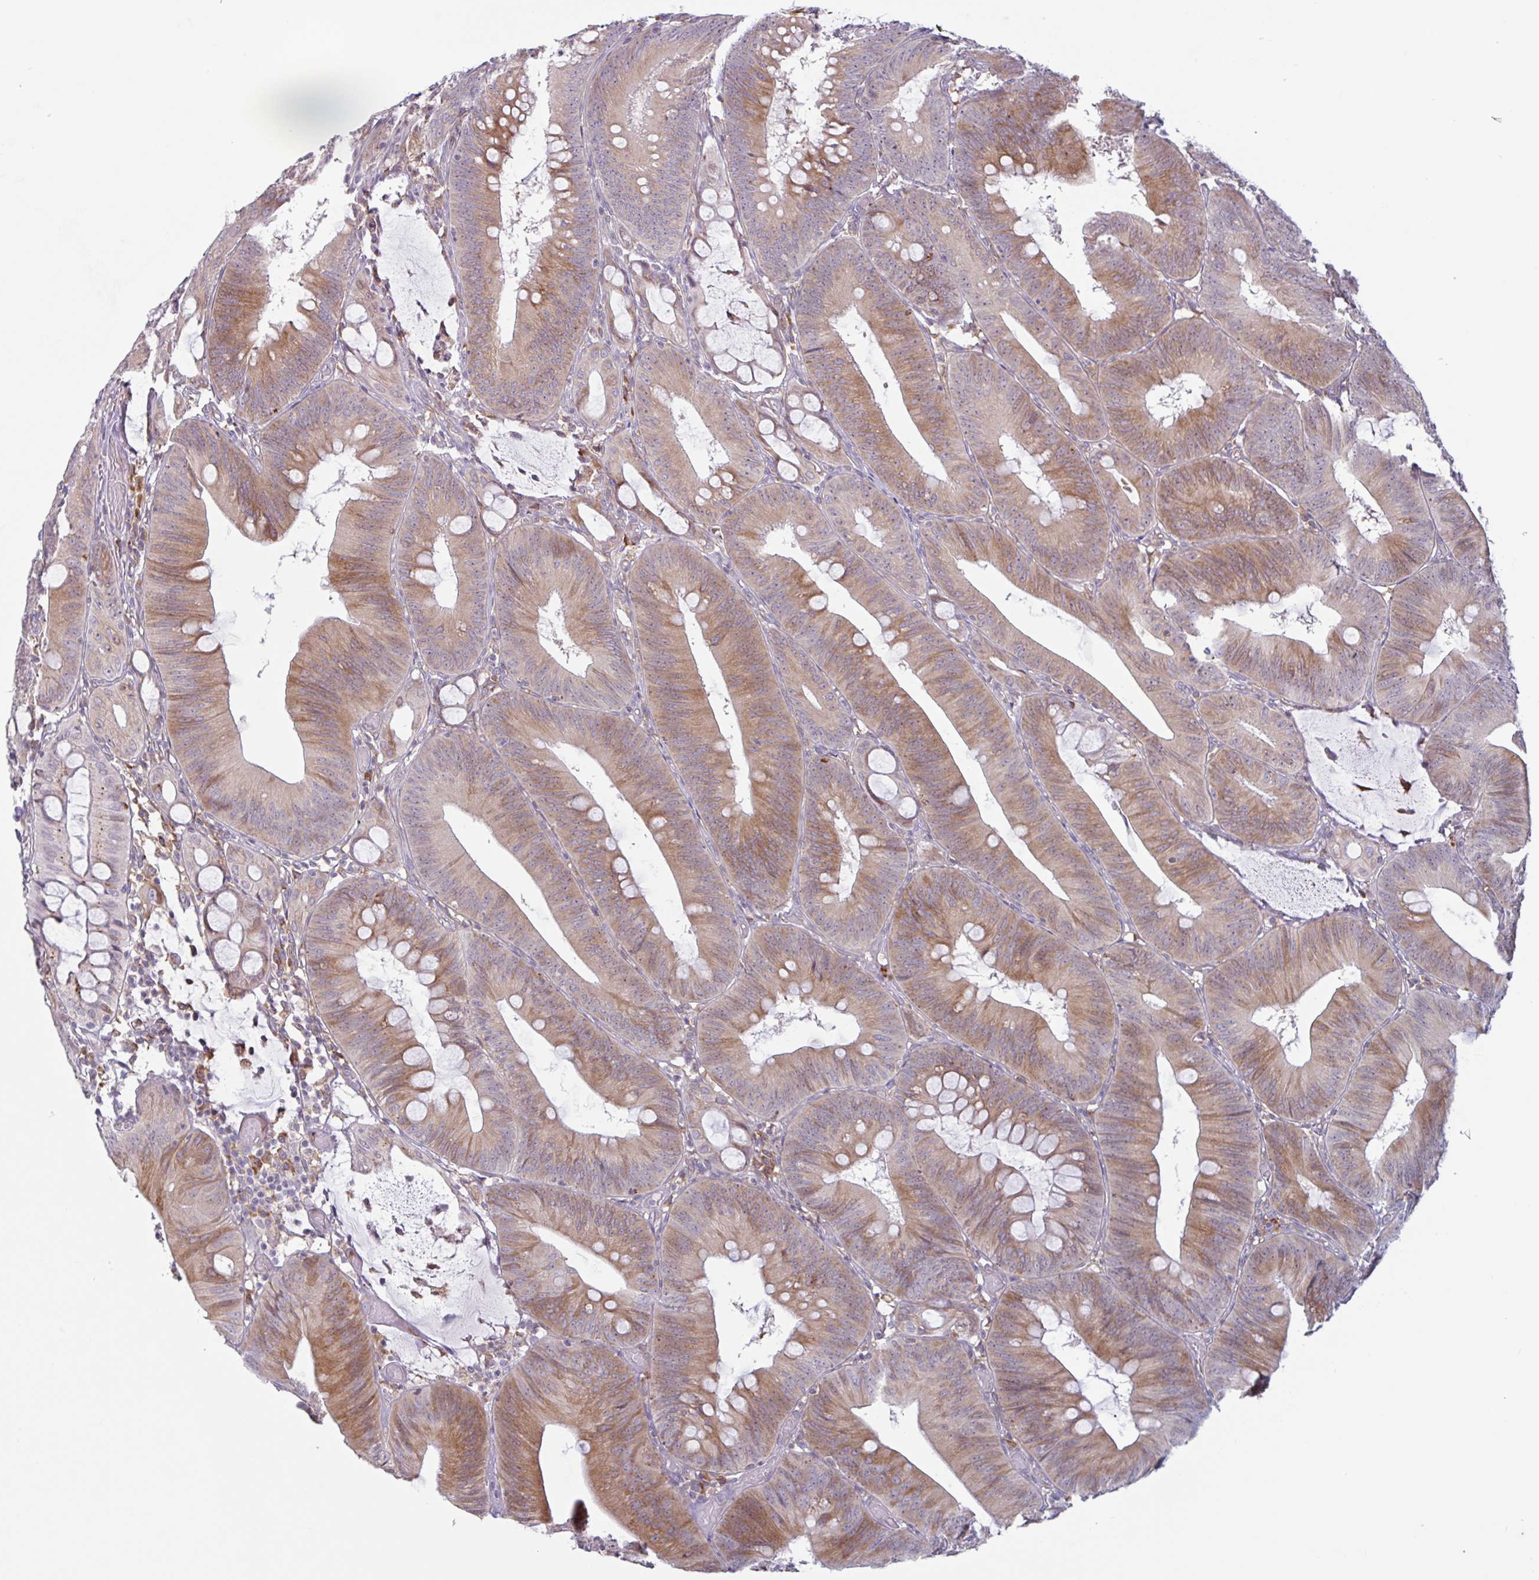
{"staining": {"intensity": "moderate", "quantity": ">75%", "location": "cytoplasmic/membranous"}, "tissue": "colorectal cancer", "cell_type": "Tumor cells", "image_type": "cancer", "snomed": [{"axis": "morphology", "description": "Adenocarcinoma, NOS"}, {"axis": "topography", "description": "Colon"}], "caption": "Immunohistochemistry (IHC) photomicrograph of neoplastic tissue: human colorectal cancer stained using immunohistochemistry (IHC) reveals medium levels of moderate protein expression localized specifically in the cytoplasmic/membranous of tumor cells, appearing as a cytoplasmic/membranous brown color.", "gene": "RIT1", "patient": {"sex": "male", "age": 84}}